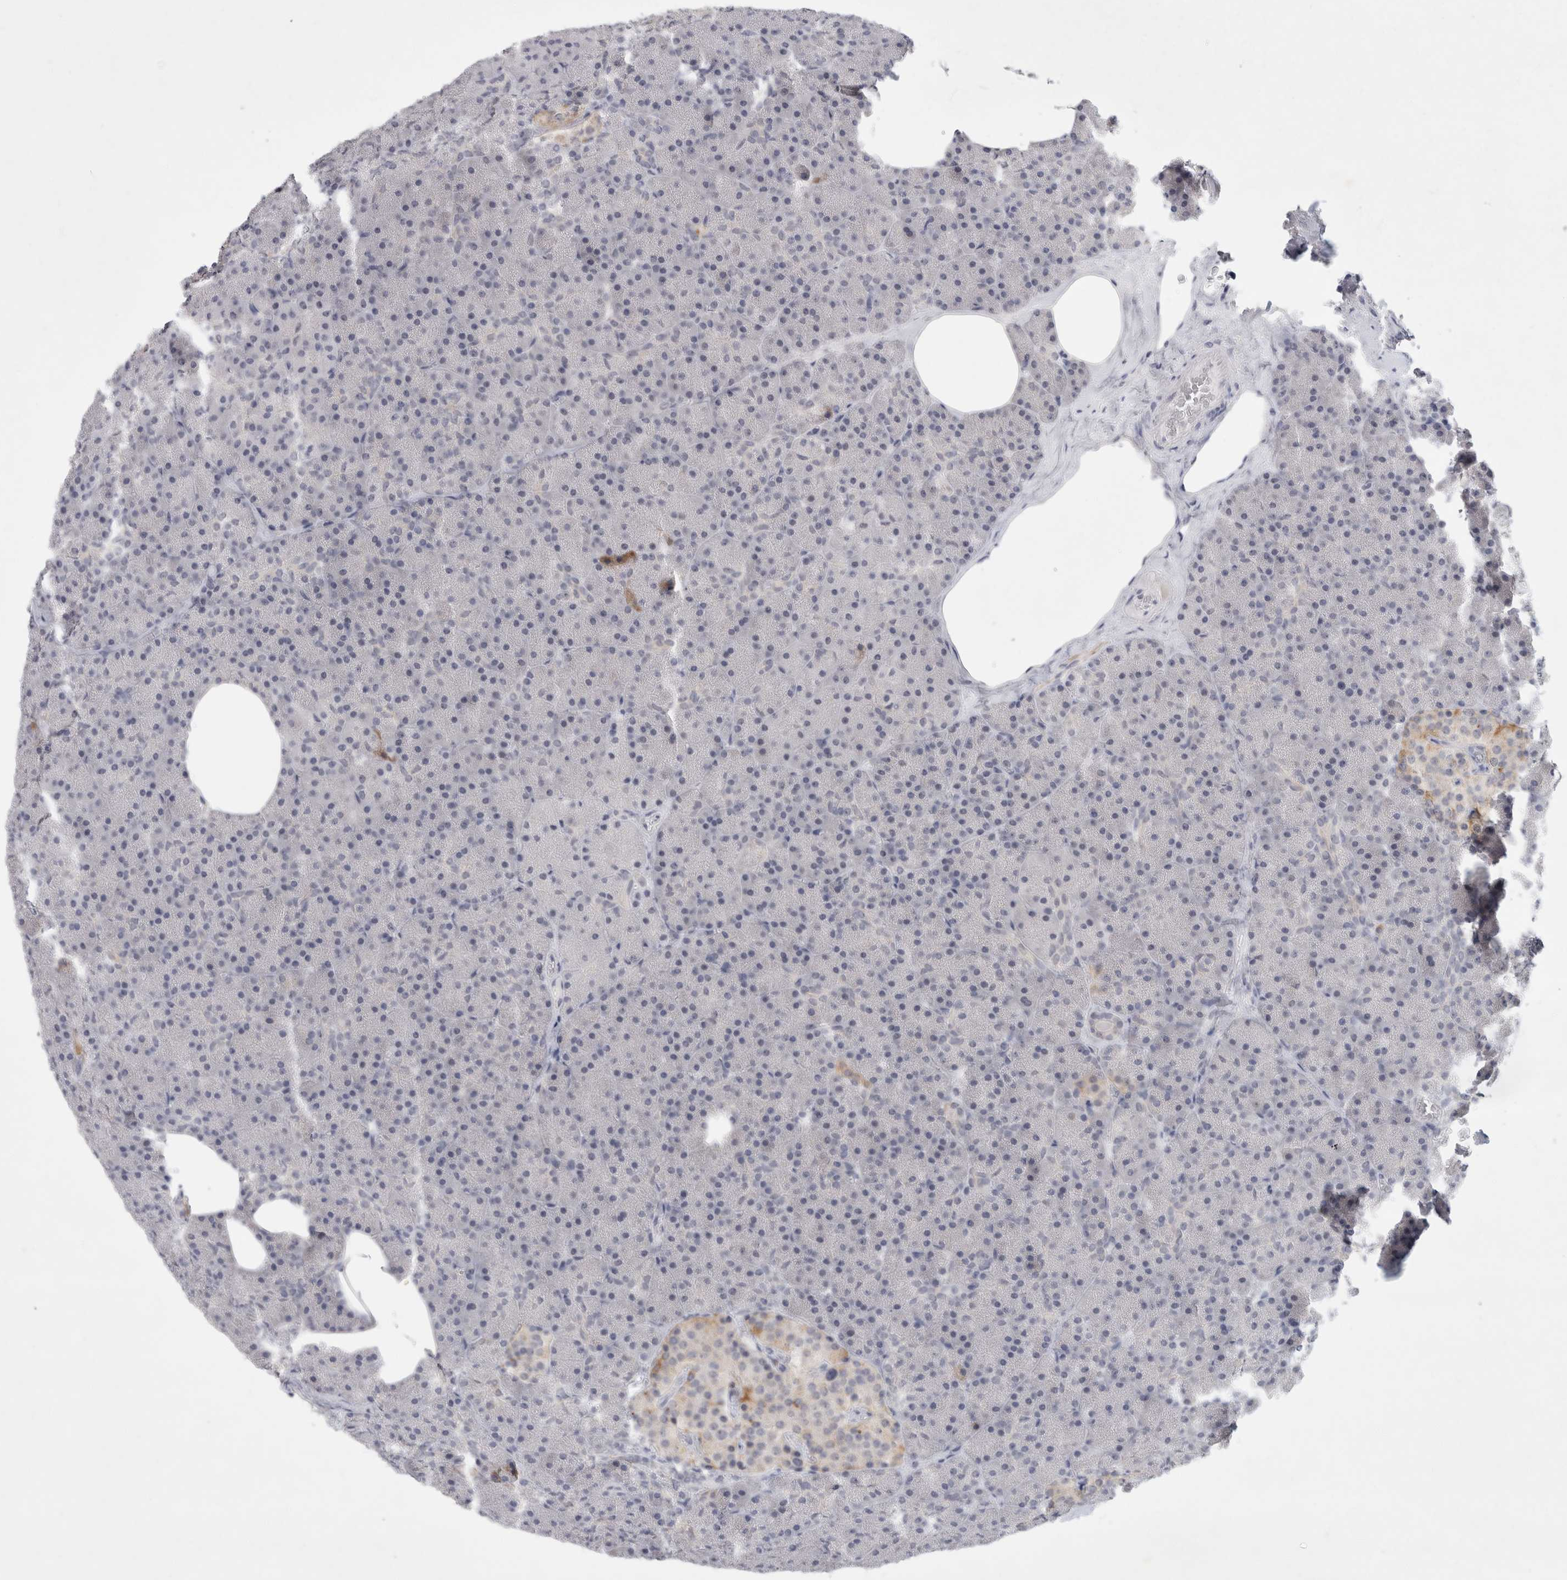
{"staining": {"intensity": "negative", "quantity": "none", "location": "none"}, "tissue": "pancreas", "cell_type": "Exocrine glandular cells", "image_type": "normal", "snomed": [{"axis": "morphology", "description": "Normal tissue, NOS"}, {"axis": "morphology", "description": "Carcinoid, malignant, NOS"}, {"axis": "topography", "description": "Pancreas"}], "caption": "Immunohistochemistry histopathology image of unremarkable pancreas stained for a protein (brown), which demonstrates no expression in exocrine glandular cells.", "gene": "NIPA1", "patient": {"sex": "female", "age": 35}}